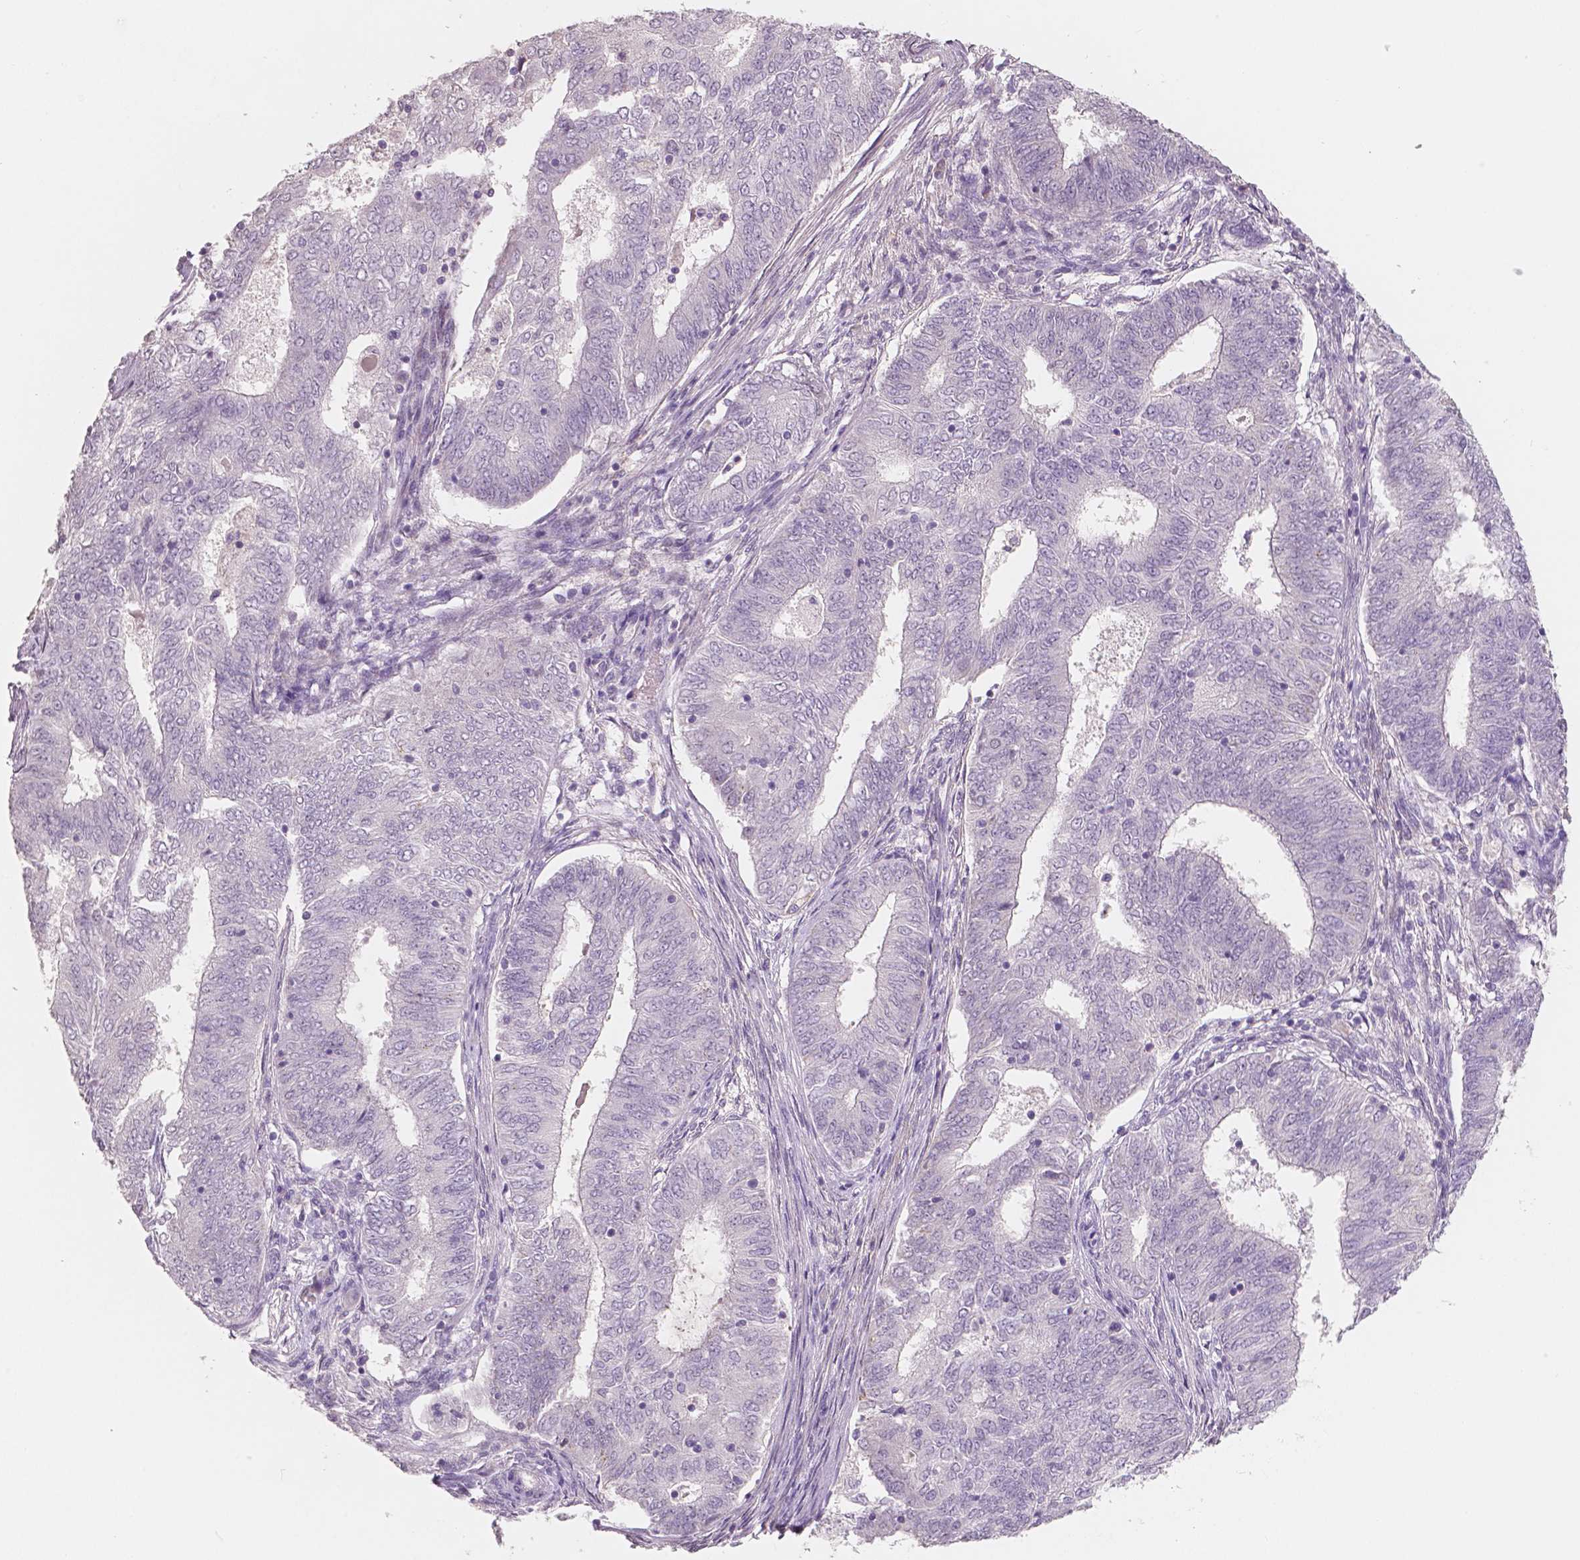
{"staining": {"intensity": "negative", "quantity": "none", "location": "none"}, "tissue": "endometrial cancer", "cell_type": "Tumor cells", "image_type": "cancer", "snomed": [{"axis": "morphology", "description": "Adenocarcinoma, NOS"}, {"axis": "topography", "description": "Endometrium"}], "caption": "This is a histopathology image of immunohistochemistry (IHC) staining of endometrial adenocarcinoma, which shows no staining in tumor cells.", "gene": "APOA4", "patient": {"sex": "female", "age": 62}}